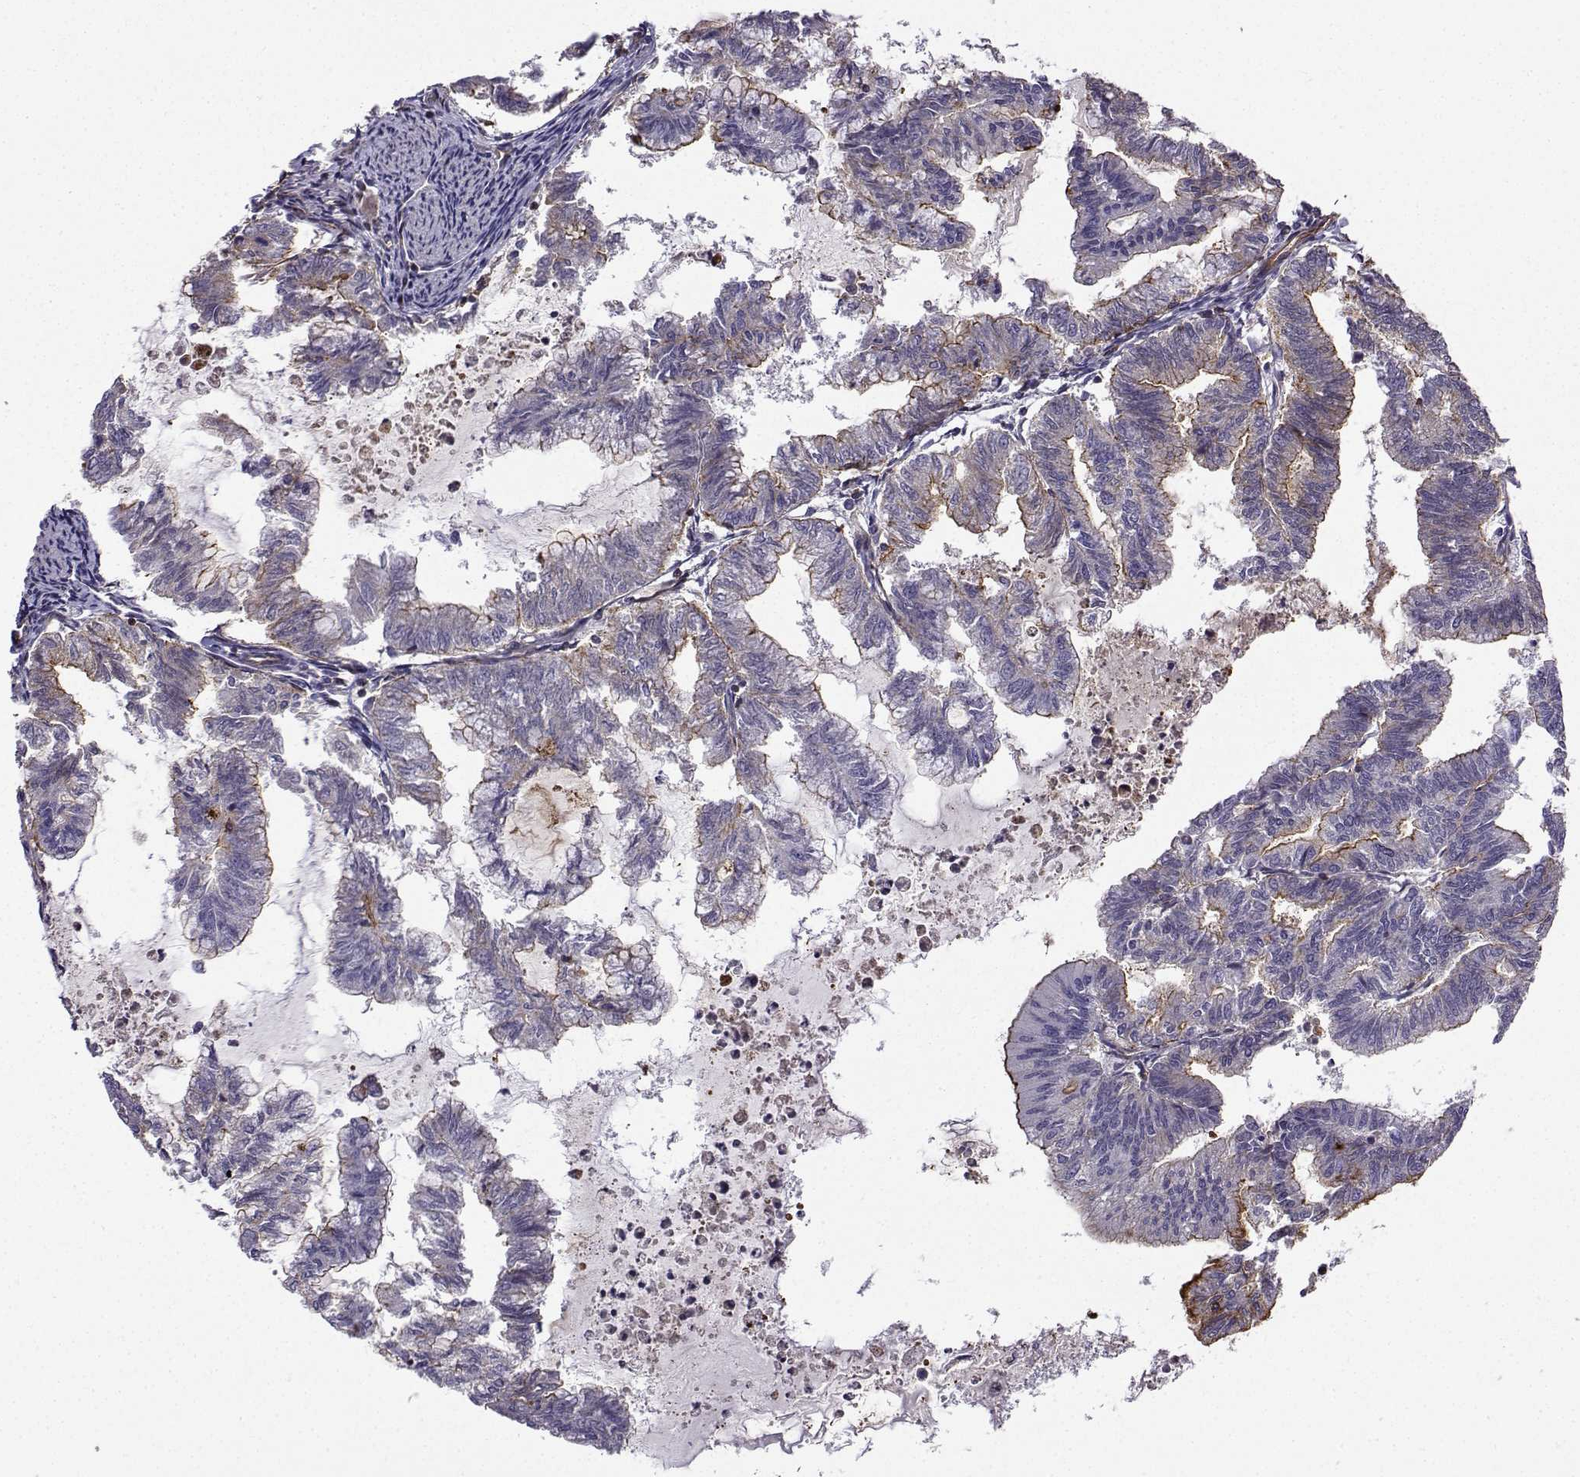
{"staining": {"intensity": "strong", "quantity": "<25%", "location": "cytoplasmic/membranous"}, "tissue": "endometrial cancer", "cell_type": "Tumor cells", "image_type": "cancer", "snomed": [{"axis": "morphology", "description": "Adenocarcinoma, NOS"}, {"axis": "topography", "description": "Endometrium"}], "caption": "The photomicrograph displays a brown stain indicating the presence of a protein in the cytoplasmic/membranous of tumor cells in endometrial cancer.", "gene": "ITGB8", "patient": {"sex": "female", "age": 79}}